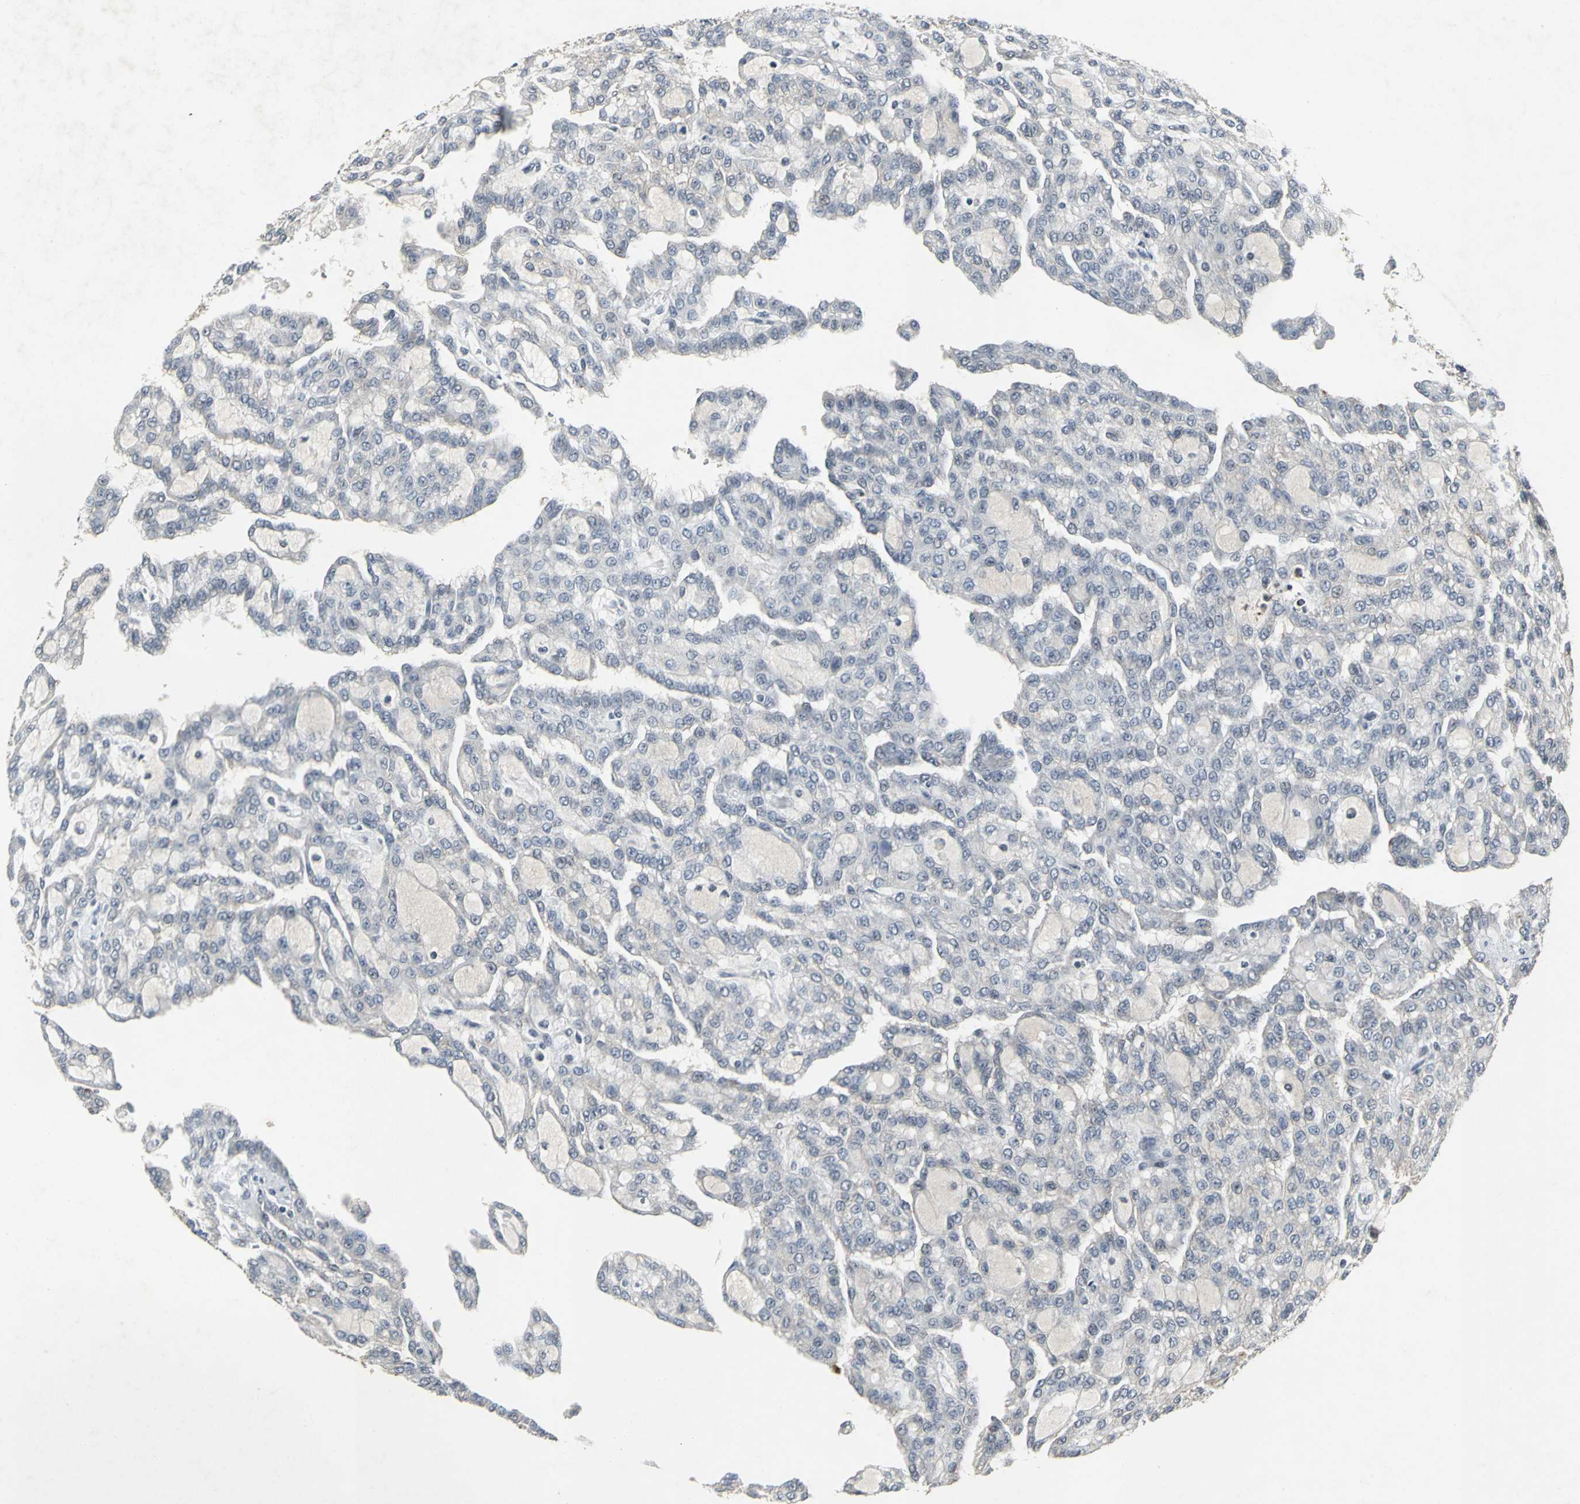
{"staining": {"intensity": "negative", "quantity": "none", "location": "none"}, "tissue": "renal cancer", "cell_type": "Tumor cells", "image_type": "cancer", "snomed": [{"axis": "morphology", "description": "Adenocarcinoma, NOS"}, {"axis": "topography", "description": "Kidney"}], "caption": "A photomicrograph of adenocarcinoma (renal) stained for a protein shows no brown staining in tumor cells.", "gene": "BMP4", "patient": {"sex": "male", "age": 63}}